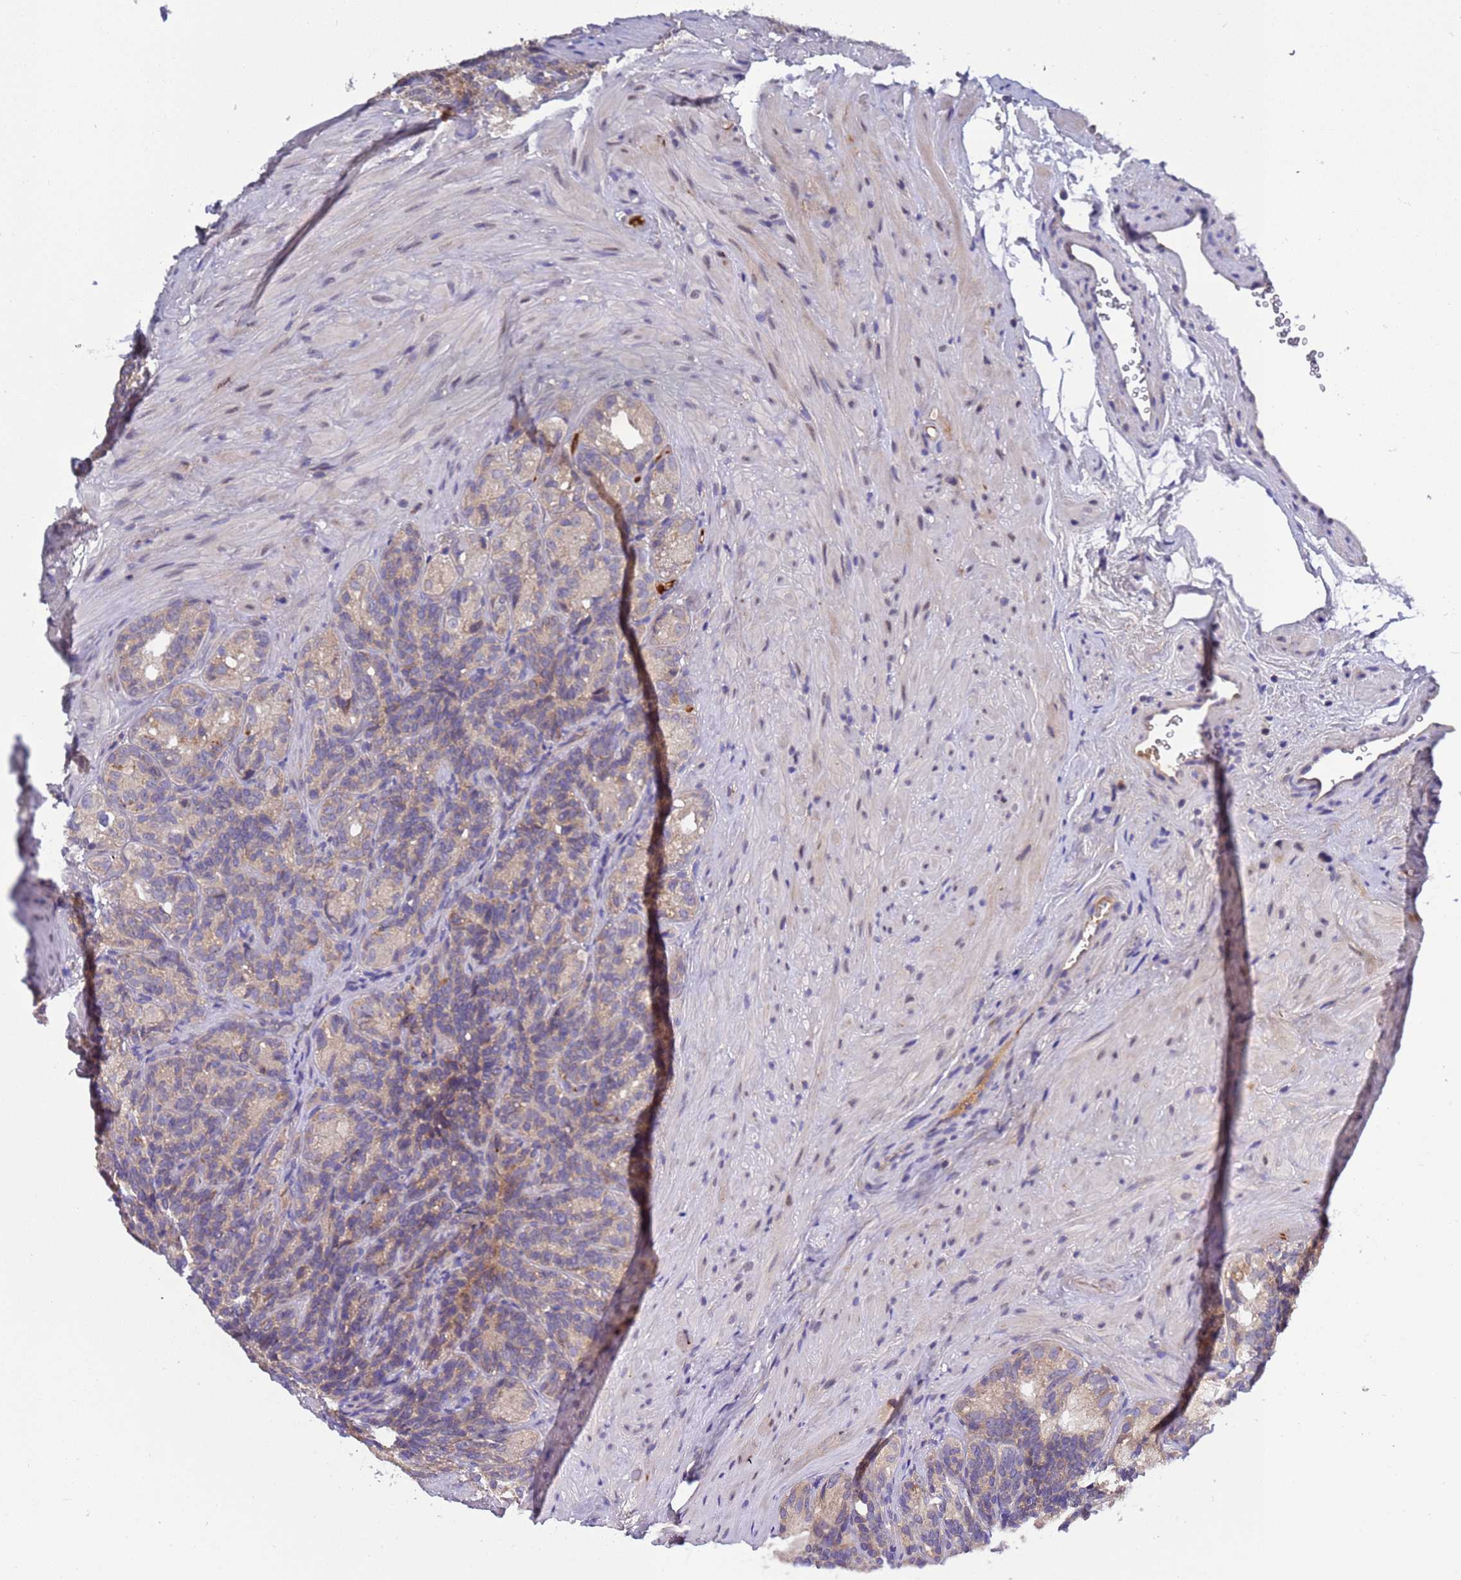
{"staining": {"intensity": "weak", "quantity": "<25%", "location": "cytoplasmic/membranous"}, "tissue": "seminal vesicle", "cell_type": "Glandular cells", "image_type": "normal", "snomed": [{"axis": "morphology", "description": "Normal tissue, NOS"}, {"axis": "topography", "description": "Seminal veicle"}], "caption": "A high-resolution photomicrograph shows IHC staining of unremarkable seminal vesicle, which demonstrates no significant positivity in glandular cells.", "gene": "PARP16", "patient": {"sex": "male", "age": 60}}